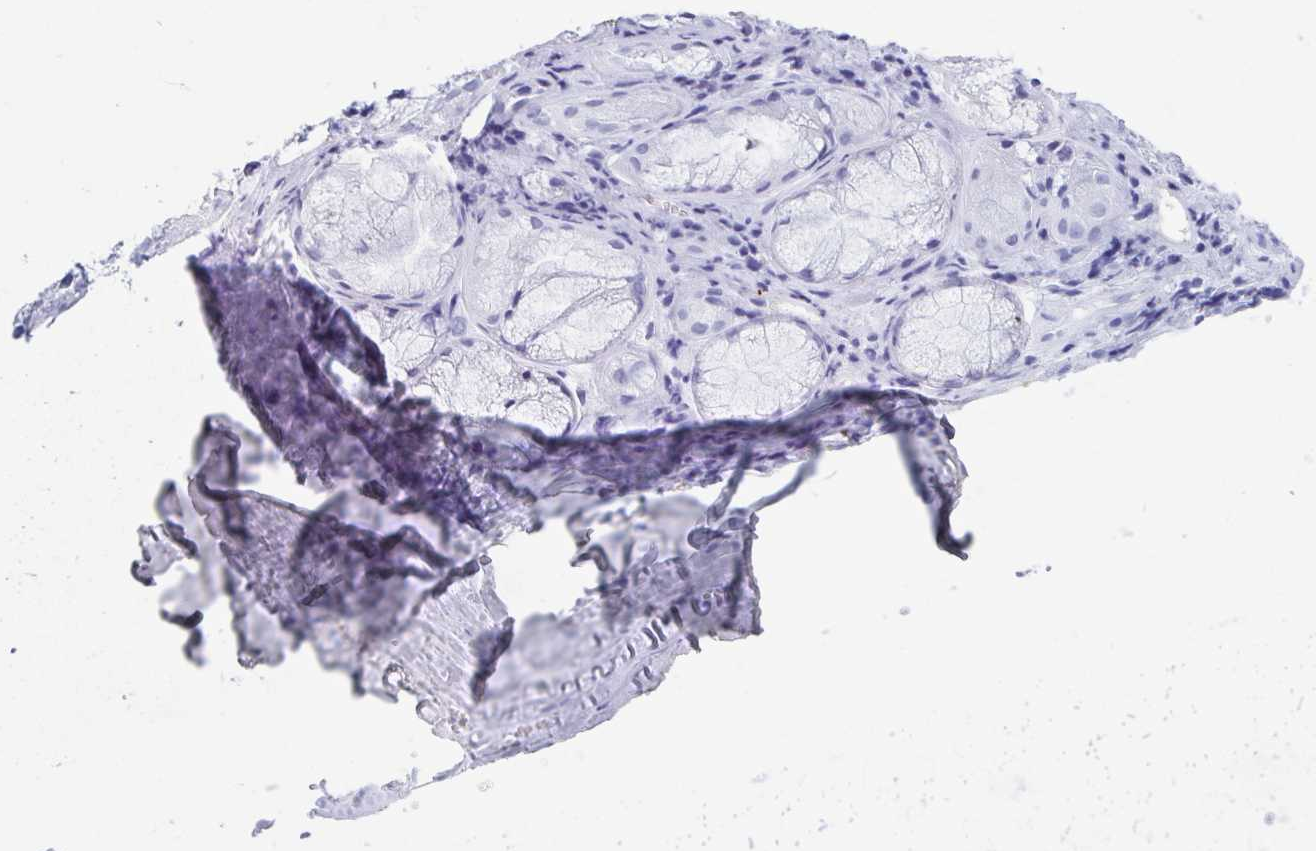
{"staining": {"intensity": "negative", "quantity": "none", "location": "none"}, "tissue": "adipose tissue", "cell_type": "Adipocytes", "image_type": "normal", "snomed": [{"axis": "morphology", "description": "Normal tissue, NOS"}, {"axis": "topography", "description": "Cartilage tissue"}, {"axis": "topography", "description": "Nasopharynx"}, {"axis": "topography", "description": "Thyroid gland"}], "caption": "Human adipose tissue stained for a protein using immunohistochemistry reveals no expression in adipocytes.", "gene": "GKN1", "patient": {"sex": "male", "age": 63}}